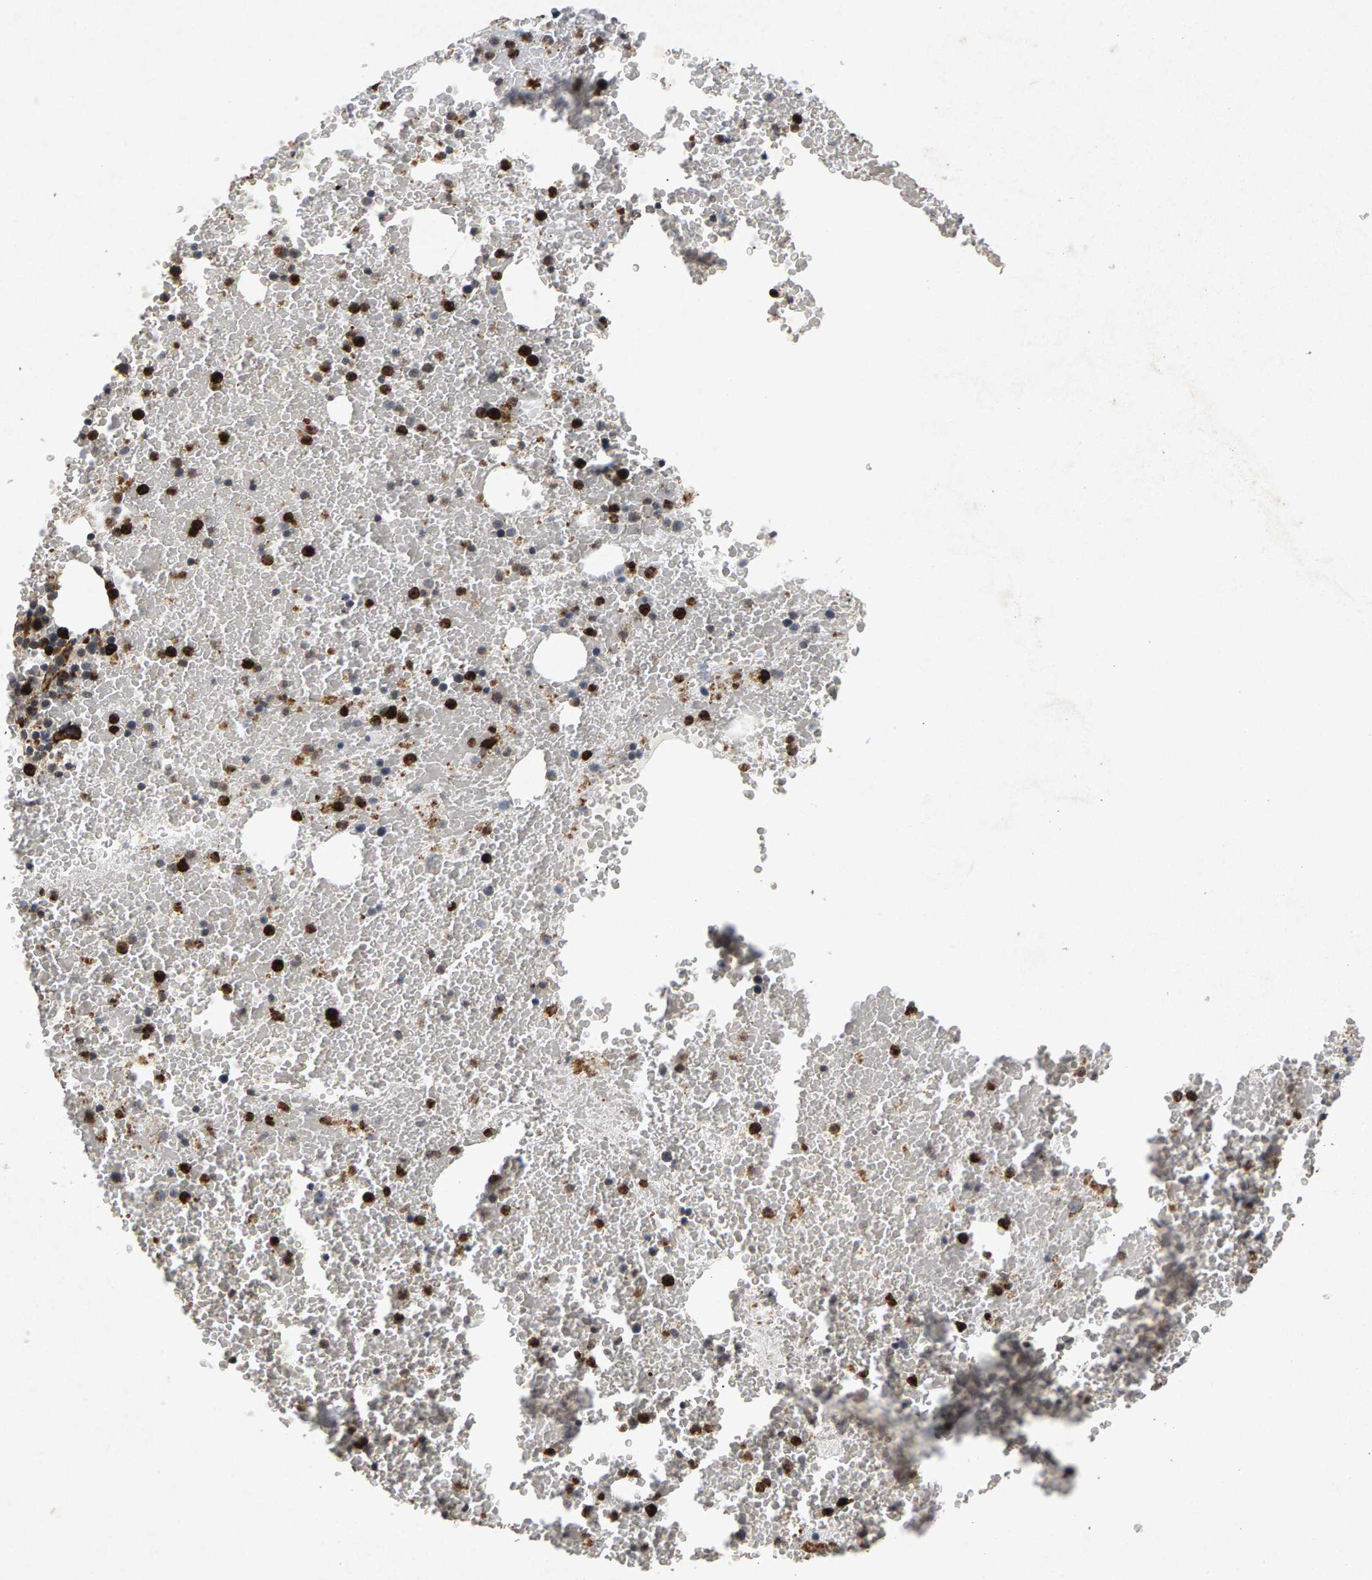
{"staining": {"intensity": "strong", "quantity": ">75%", "location": "cytoplasmic/membranous"}, "tissue": "bone marrow", "cell_type": "Hematopoietic cells", "image_type": "normal", "snomed": [{"axis": "morphology", "description": "Normal tissue, NOS"}, {"axis": "morphology", "description": "Inflammation, NOS"}, {"axis": "topography", "description": "Bone marrow"}], "caption": "Human bone marrow stained with a brown dye demonstrates strong cytoplasmic/membranous positive staining in approximately >75% of hematopoietic cells.", "gene": "ZPR1", "patient": {"sex": "male", "age": 47}}